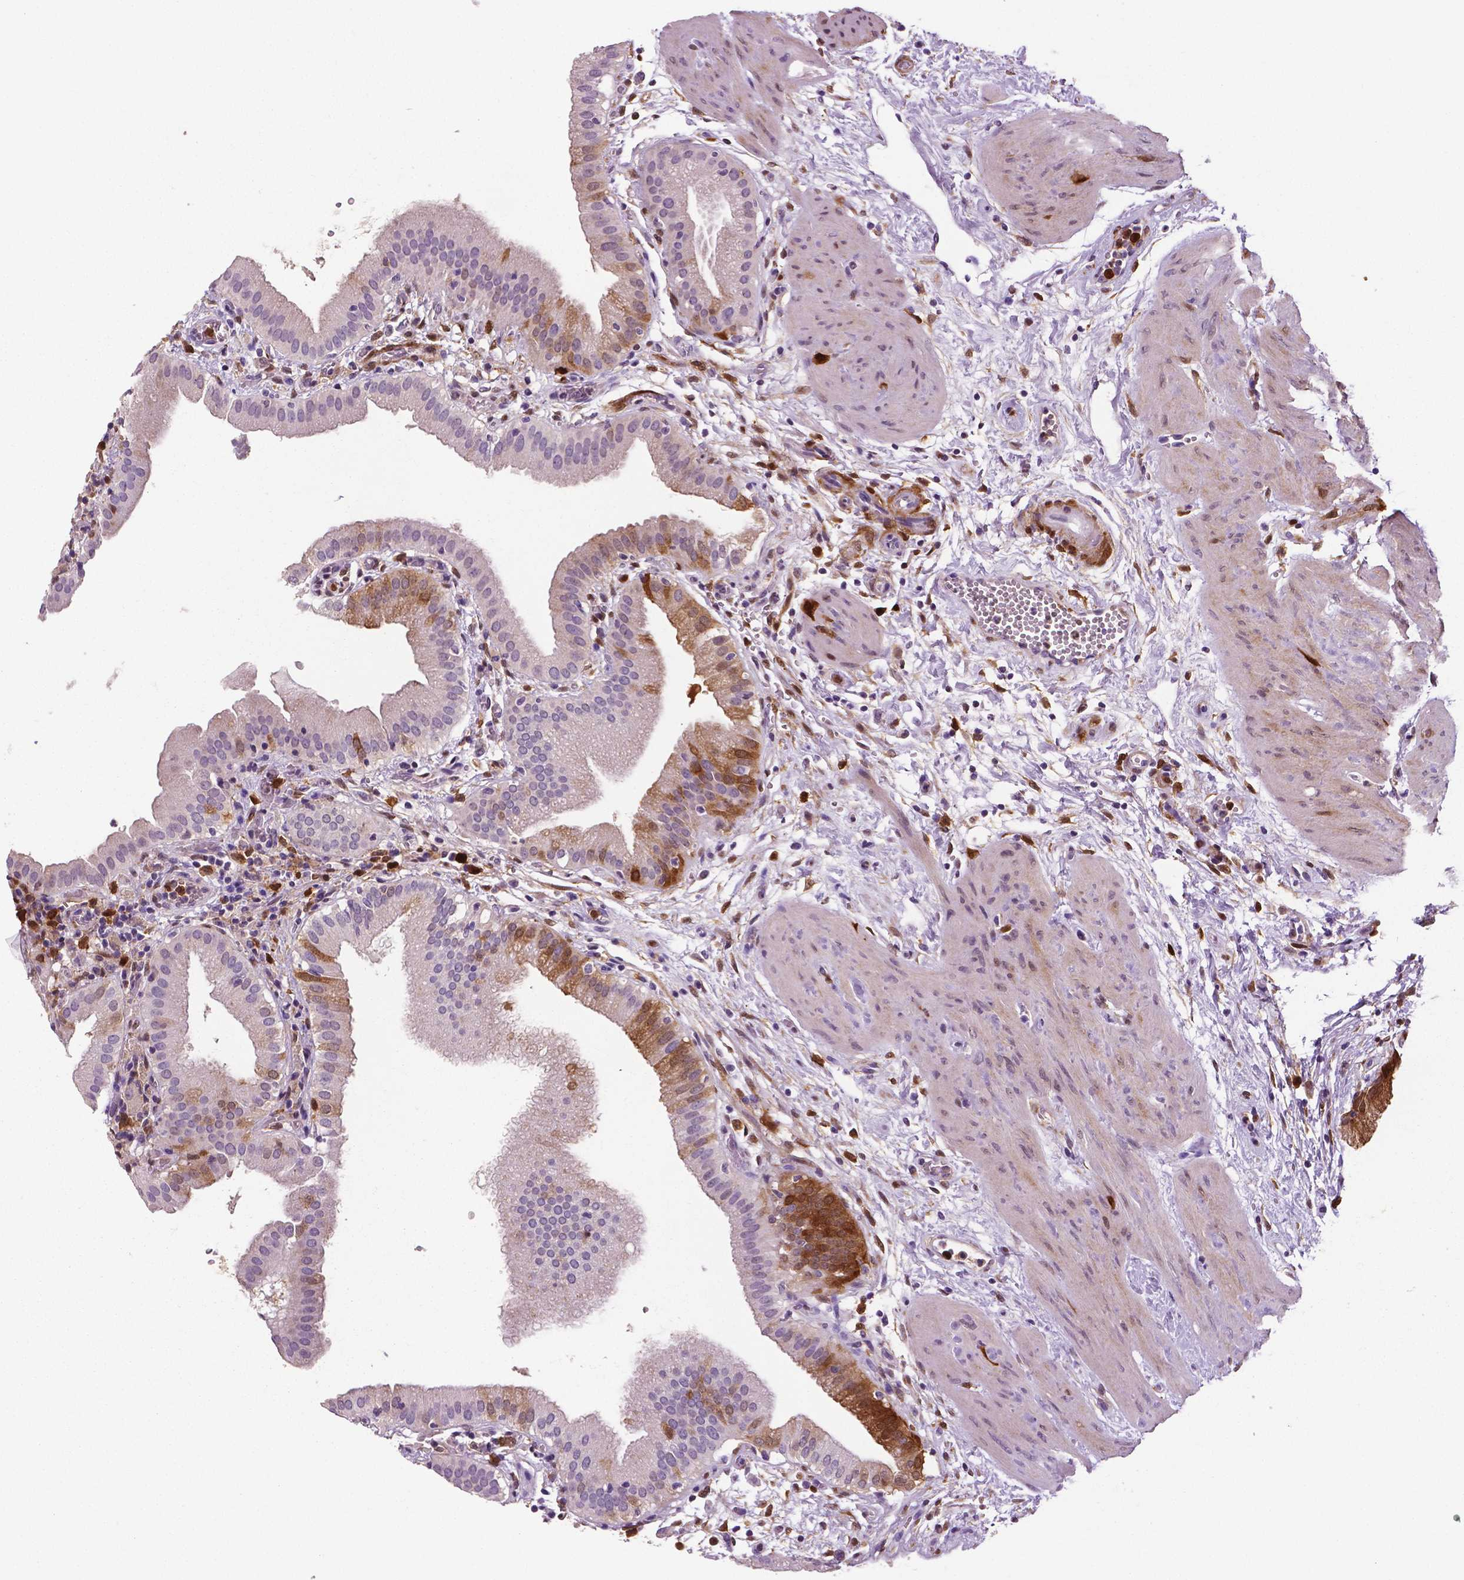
{"staining": {"intensity": "strong", "quantity": "25%-75%", "location": "cytoplasmic/membranous"}, "tissue": "gallbladder", "cell_type": "Glandular cells", "image_type": "normal", "snomed": [{"axis": "morphology", "description": "Normal tissue, NOS"}, {"axis": "topography", "description": "Gallbladder"}], "caption": "Immunohistochemical staining of benign gallbladder displays strong cytoplasmic/membranous protein positivity in about 25%-75% of glandular cells.", "gene": "PHGDH", "patient": {"sex": "female", "age": 65}}